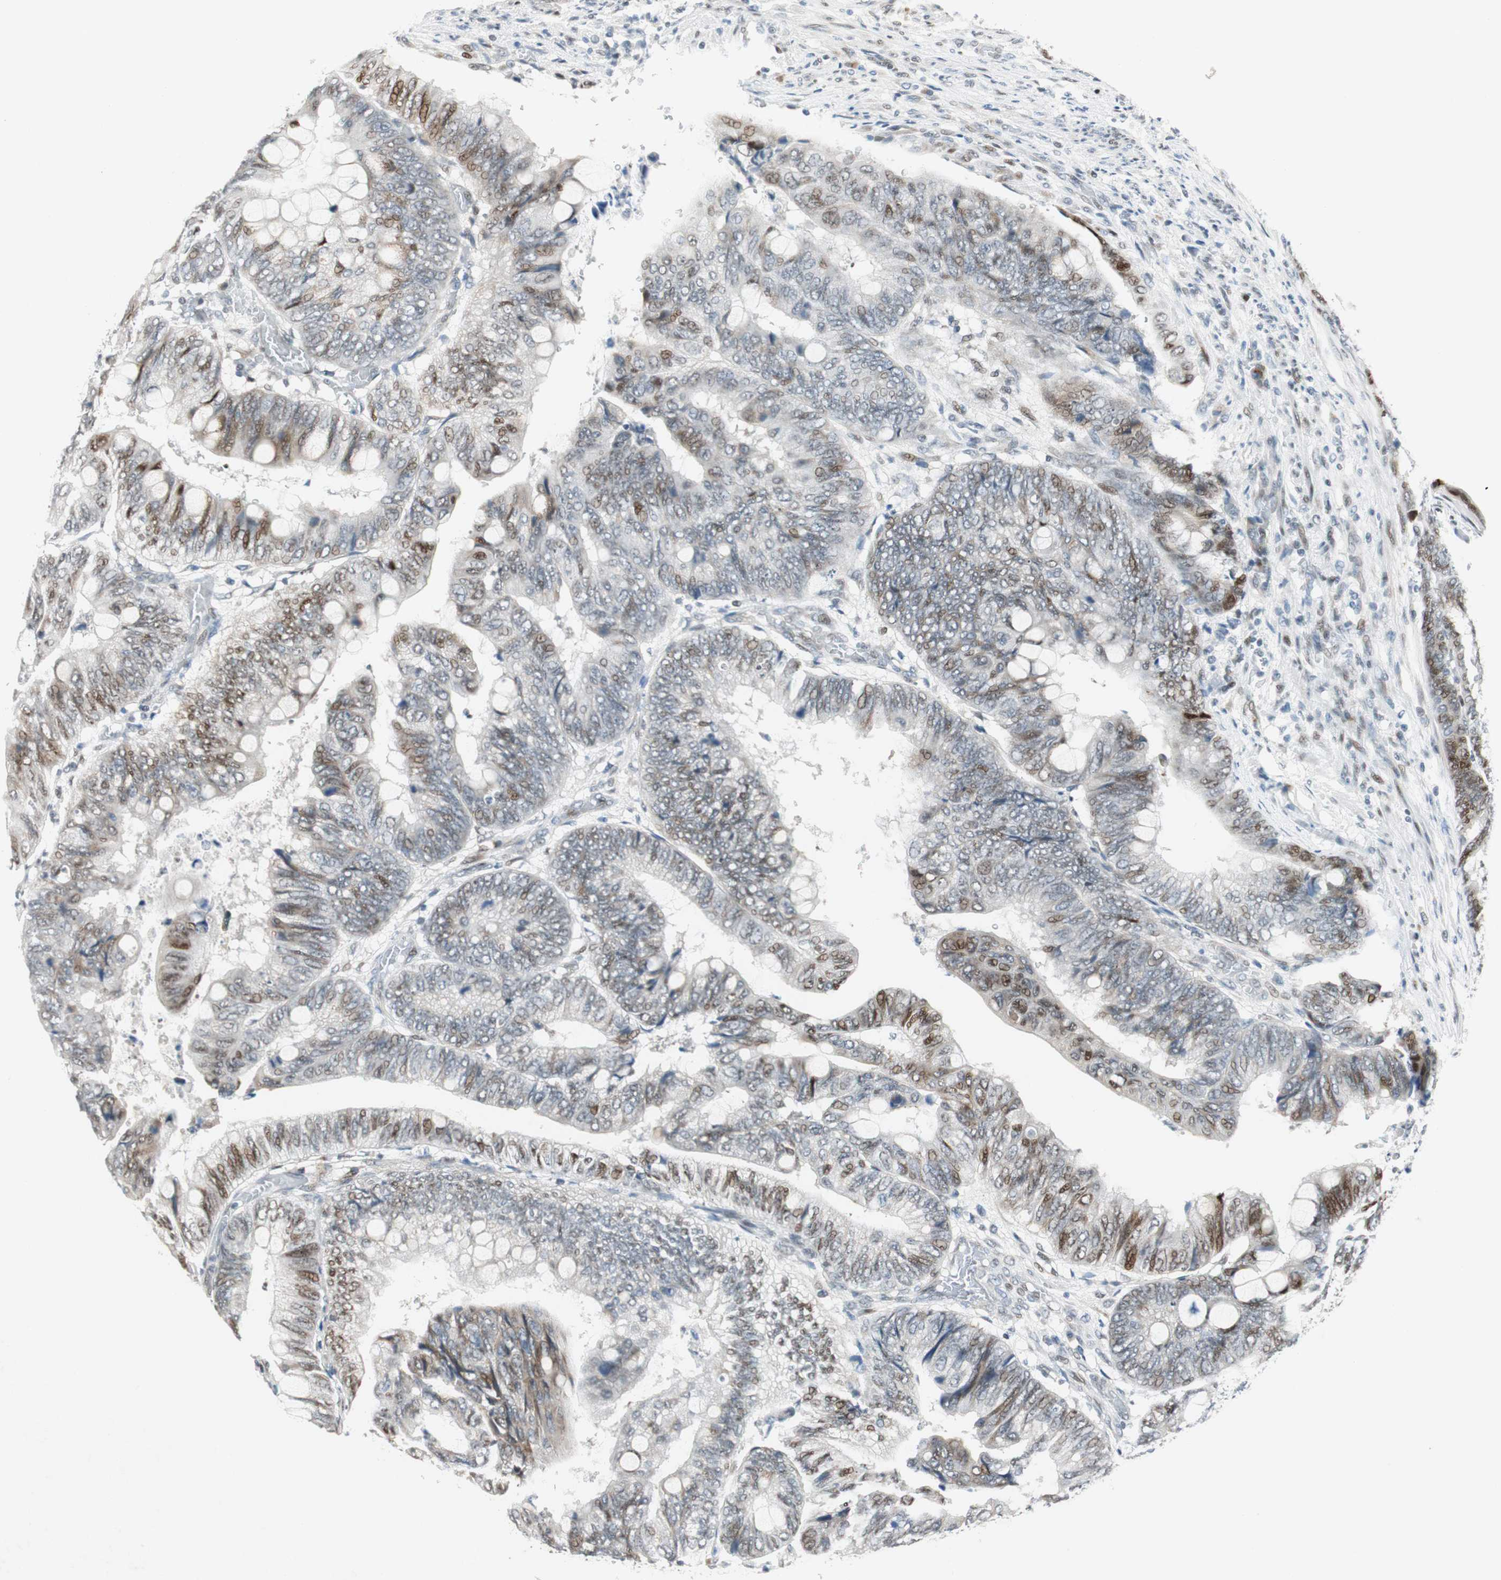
{"staining": {"intensity": "moderate", "quantity": "25%-75%", "location": "nuclear"}, "tissue": "colorectal cancer", "cell_type": "Tumor cells", "image_type": "cancer", "snomed": [{"axis": "morphology", "description": "Normal tissue, NOS"}, {"axis": "morphology", "description": "Adenocarcinoma, NOS"}, {"axis": "topography", "description": "Rectum"}, {"axis": "topography", "description": "Peripheral nerve tissue"}], "caption": "Immunohistochemical staining of colorectal cancer (adenocarcinoma) shows moderate nuclear protein positivity in about 25%-75% of tumor cells.", "gene": "AJUBA", "patient": {"sex": "male", "age": 92}}